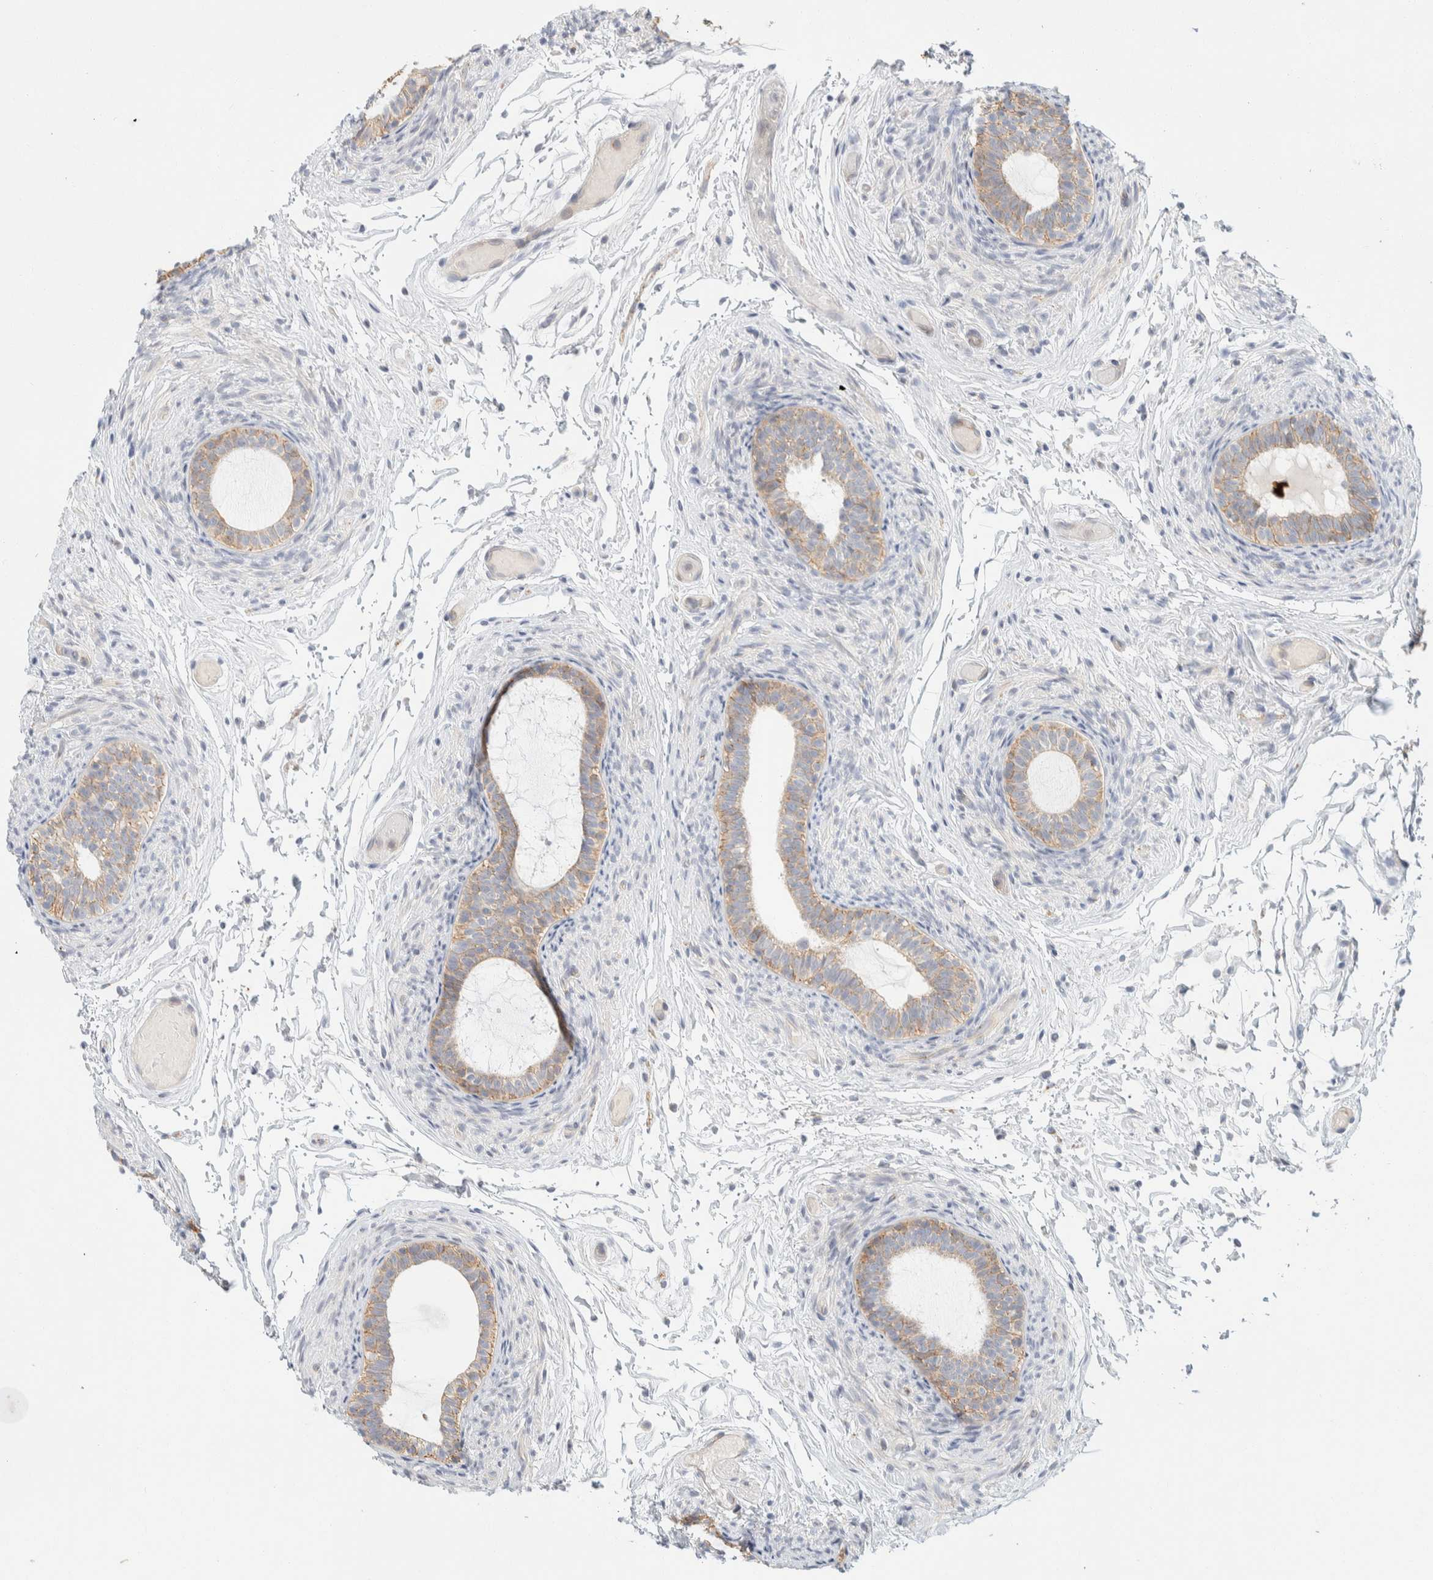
{"staining": {"intensity": "weak", "quantity": ">75%", "location": "cytoplasmic/membranous"}, "tissue": "epididymis", "cell_type": "Glandular cells", "image_type": "normal", "snomed": [{"axis": "morphology", "description": "Normal tissue, NOS"}, {"axis": "topography", "description": "Epididymis"}], "caption": "This image reveals IHC staining of normal human epididymis, with low weak cytoplasmic/membranous staining in approximately >75% of glandular cells.", "gene": "TMEM184B", "patient": {"sex": "male", "age": 5}}